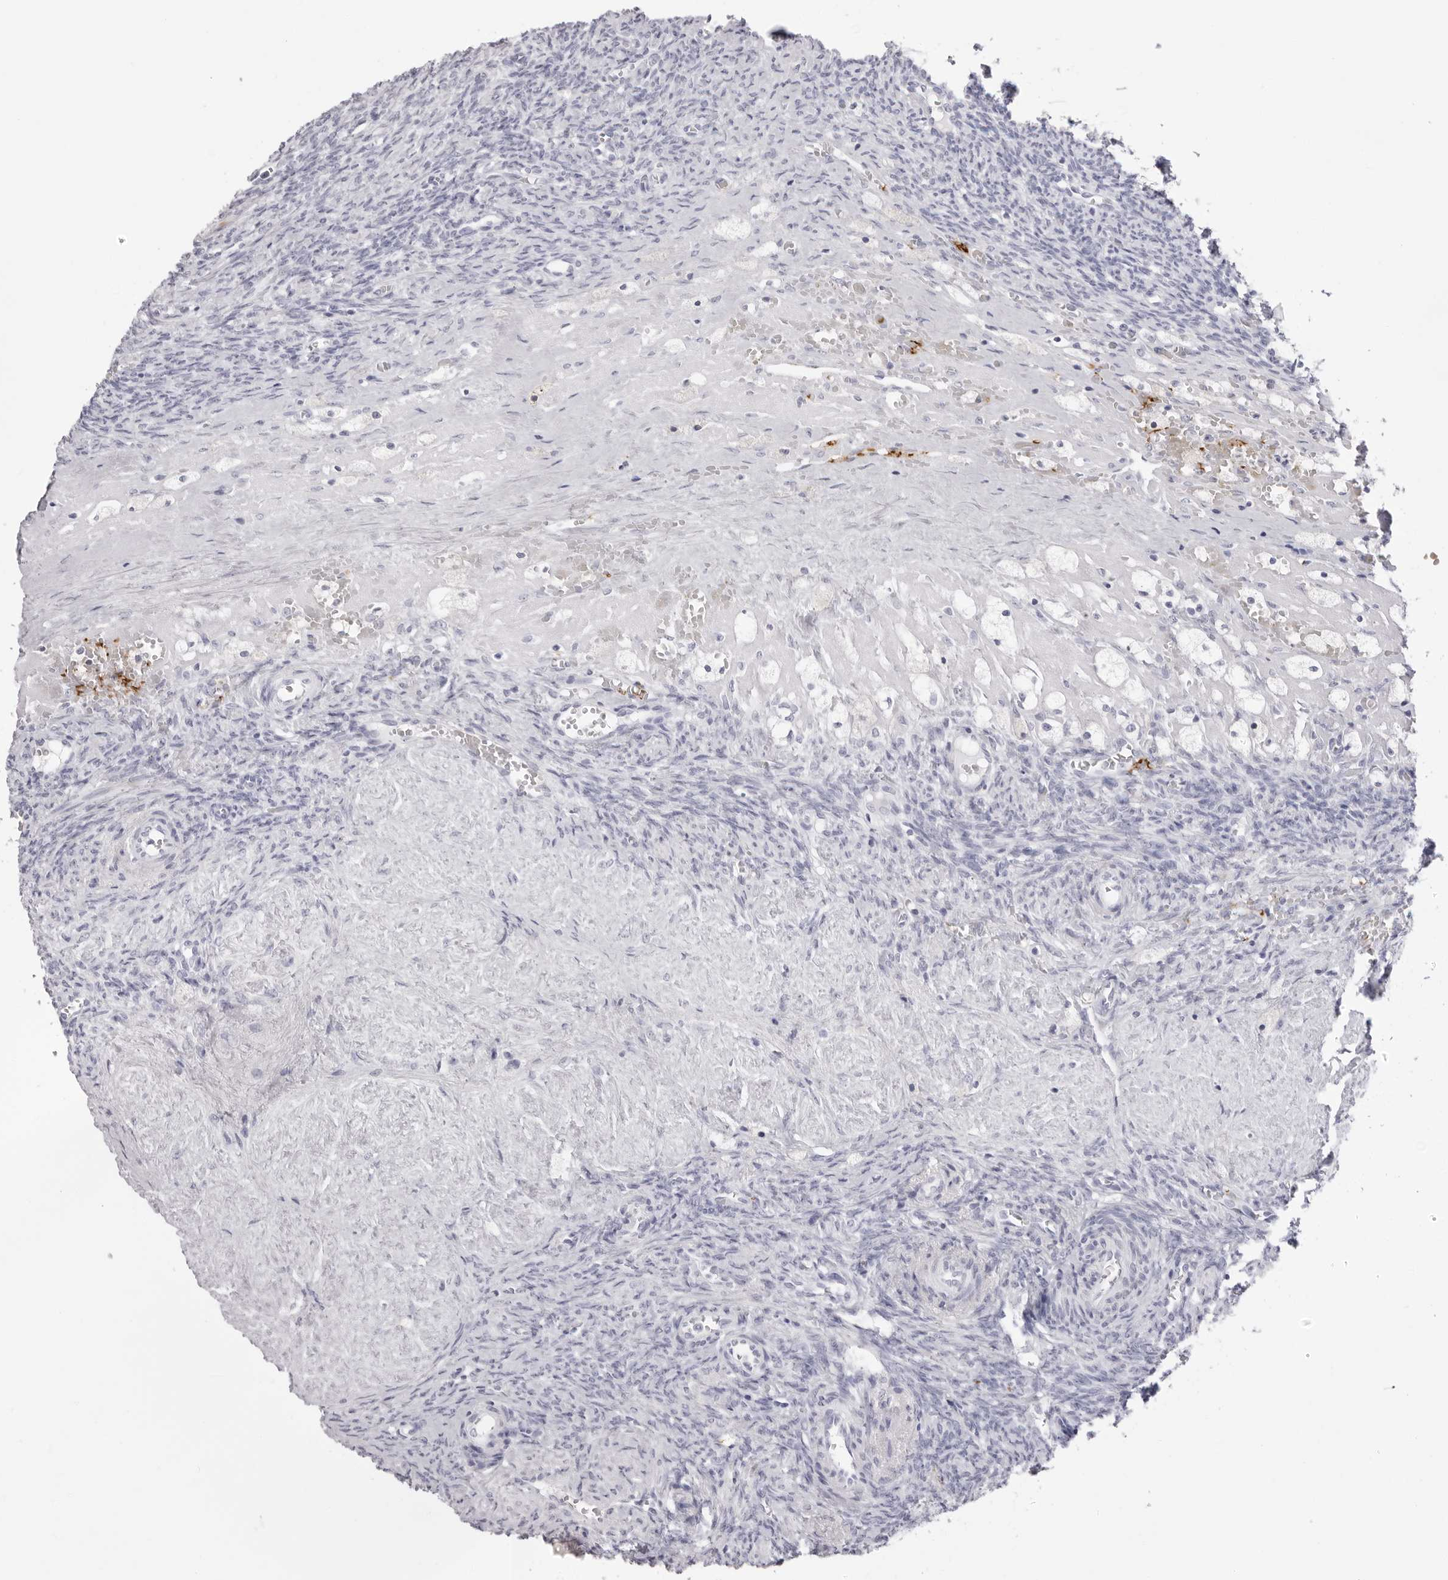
{"staining": {"intensity": "negative", "quantity": "none", "location": "none"}, "tissue": "ovary", "cell_type": "Follicle cells", "image_type": "normal", "snomed": [{"axis": "morphology", "description": "Normal tissue, NOS"}, {"axis": "topography", "description": "Ovary"}], "caption": "Immunohistochemical staining of benign human ovary displays no significant staining in follicle cells. The staining was performed using DAB to visualize the protein expression in brown, while the nuclei were stained in blue with hematoxylin (Magnification: 20x).", "gene": "SPTA1", "patient": {"sex": "female", "age": 41}}